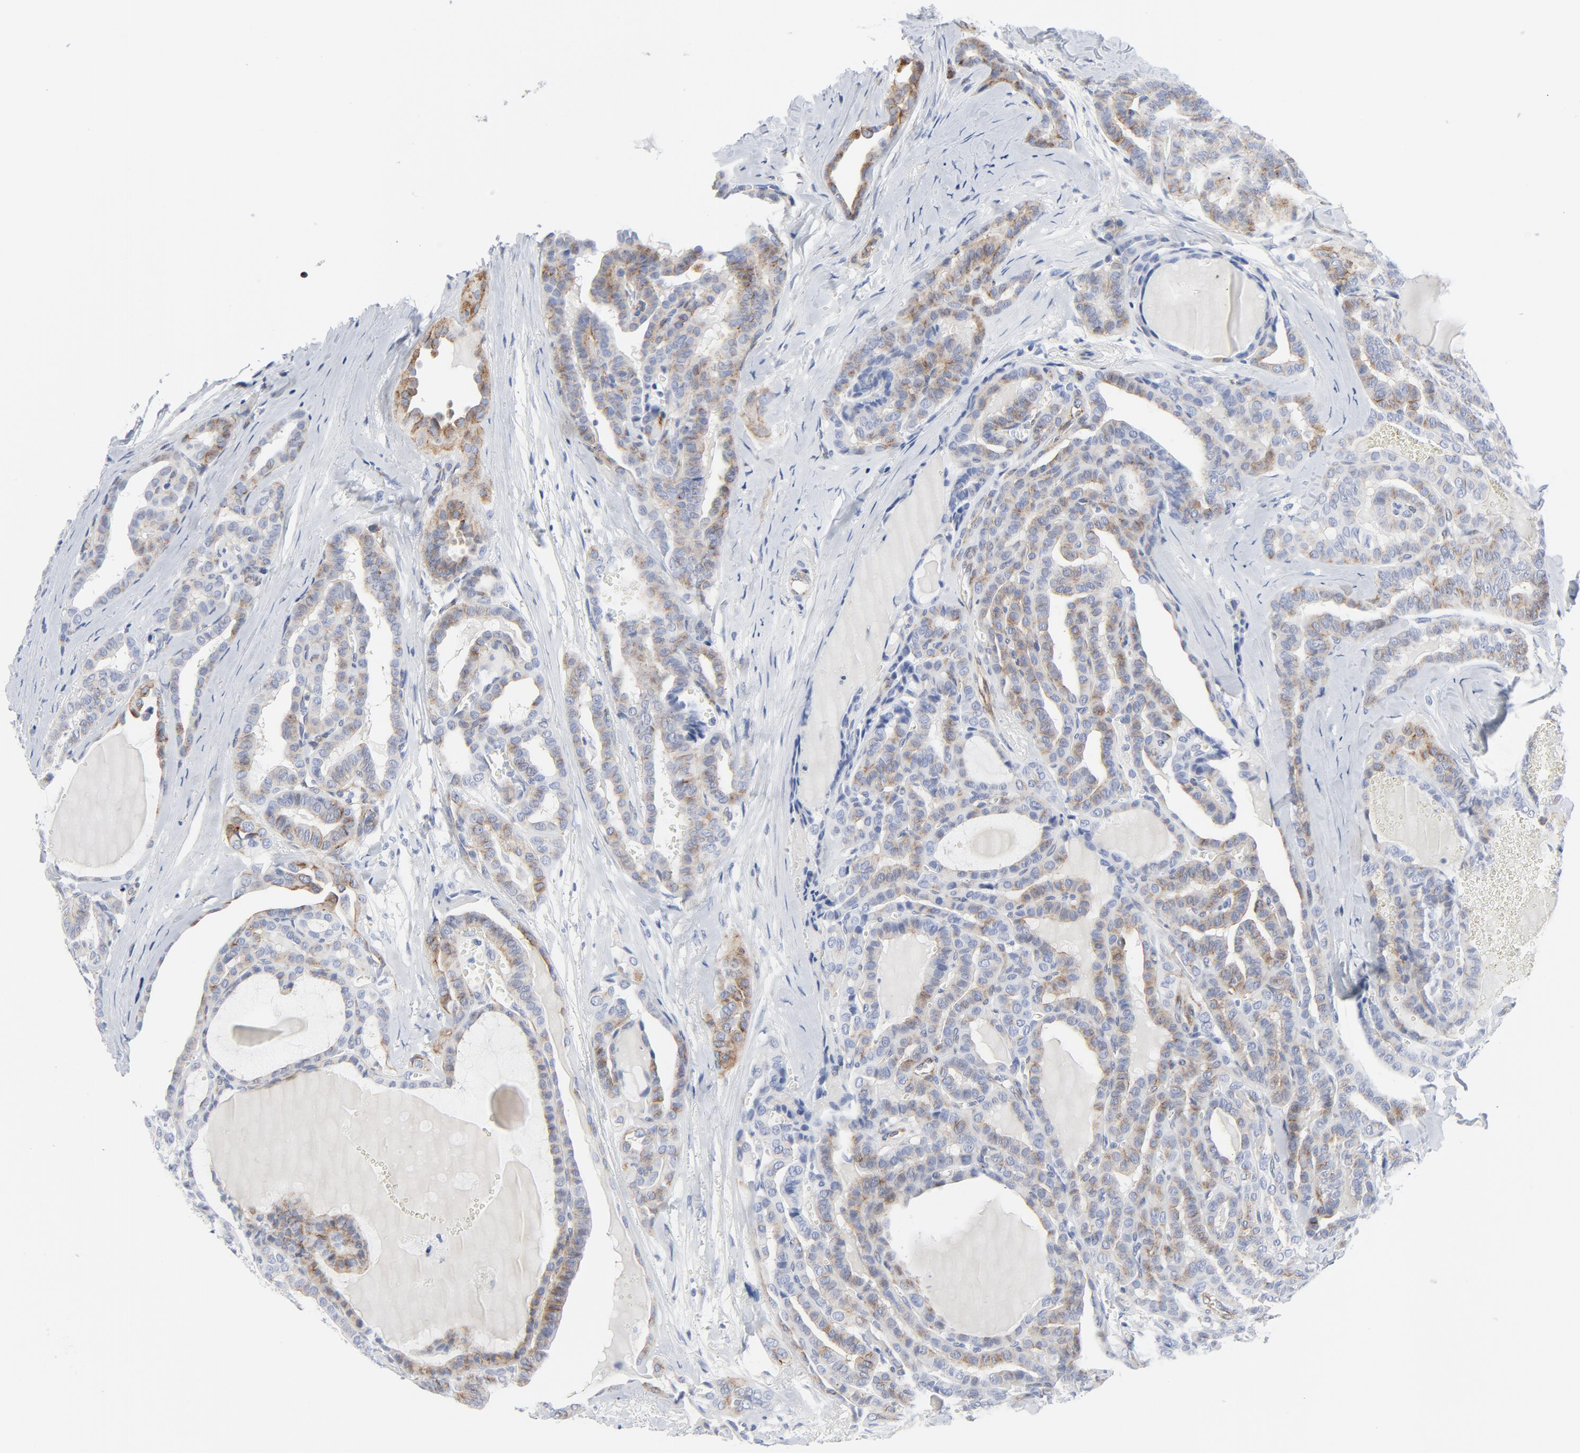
{"staining": {"intensity": "weak", "quantity": "<25%", "location": "cytoplasmic/membranous"}, "tissue": "thyroid cancer", "cell_type": "Tumor cells", "image_type": "cancer", "snomed": [{"axis": "morphology", "description": "Carcinoma, NOS"}, {"axis": "topography", "description": "Thyroid gland"}], "caption": "DAB (3,3'-diaminobenzidine) immunohistochemical staining of thyroid cancer (carcinoma) reveals no significant positivity in tumor cells. (Immunohistochemistry, brightfield microscopy, high magnification).", "gene": "TUBB1", "patient": {"sex": "female", "age": 91}}